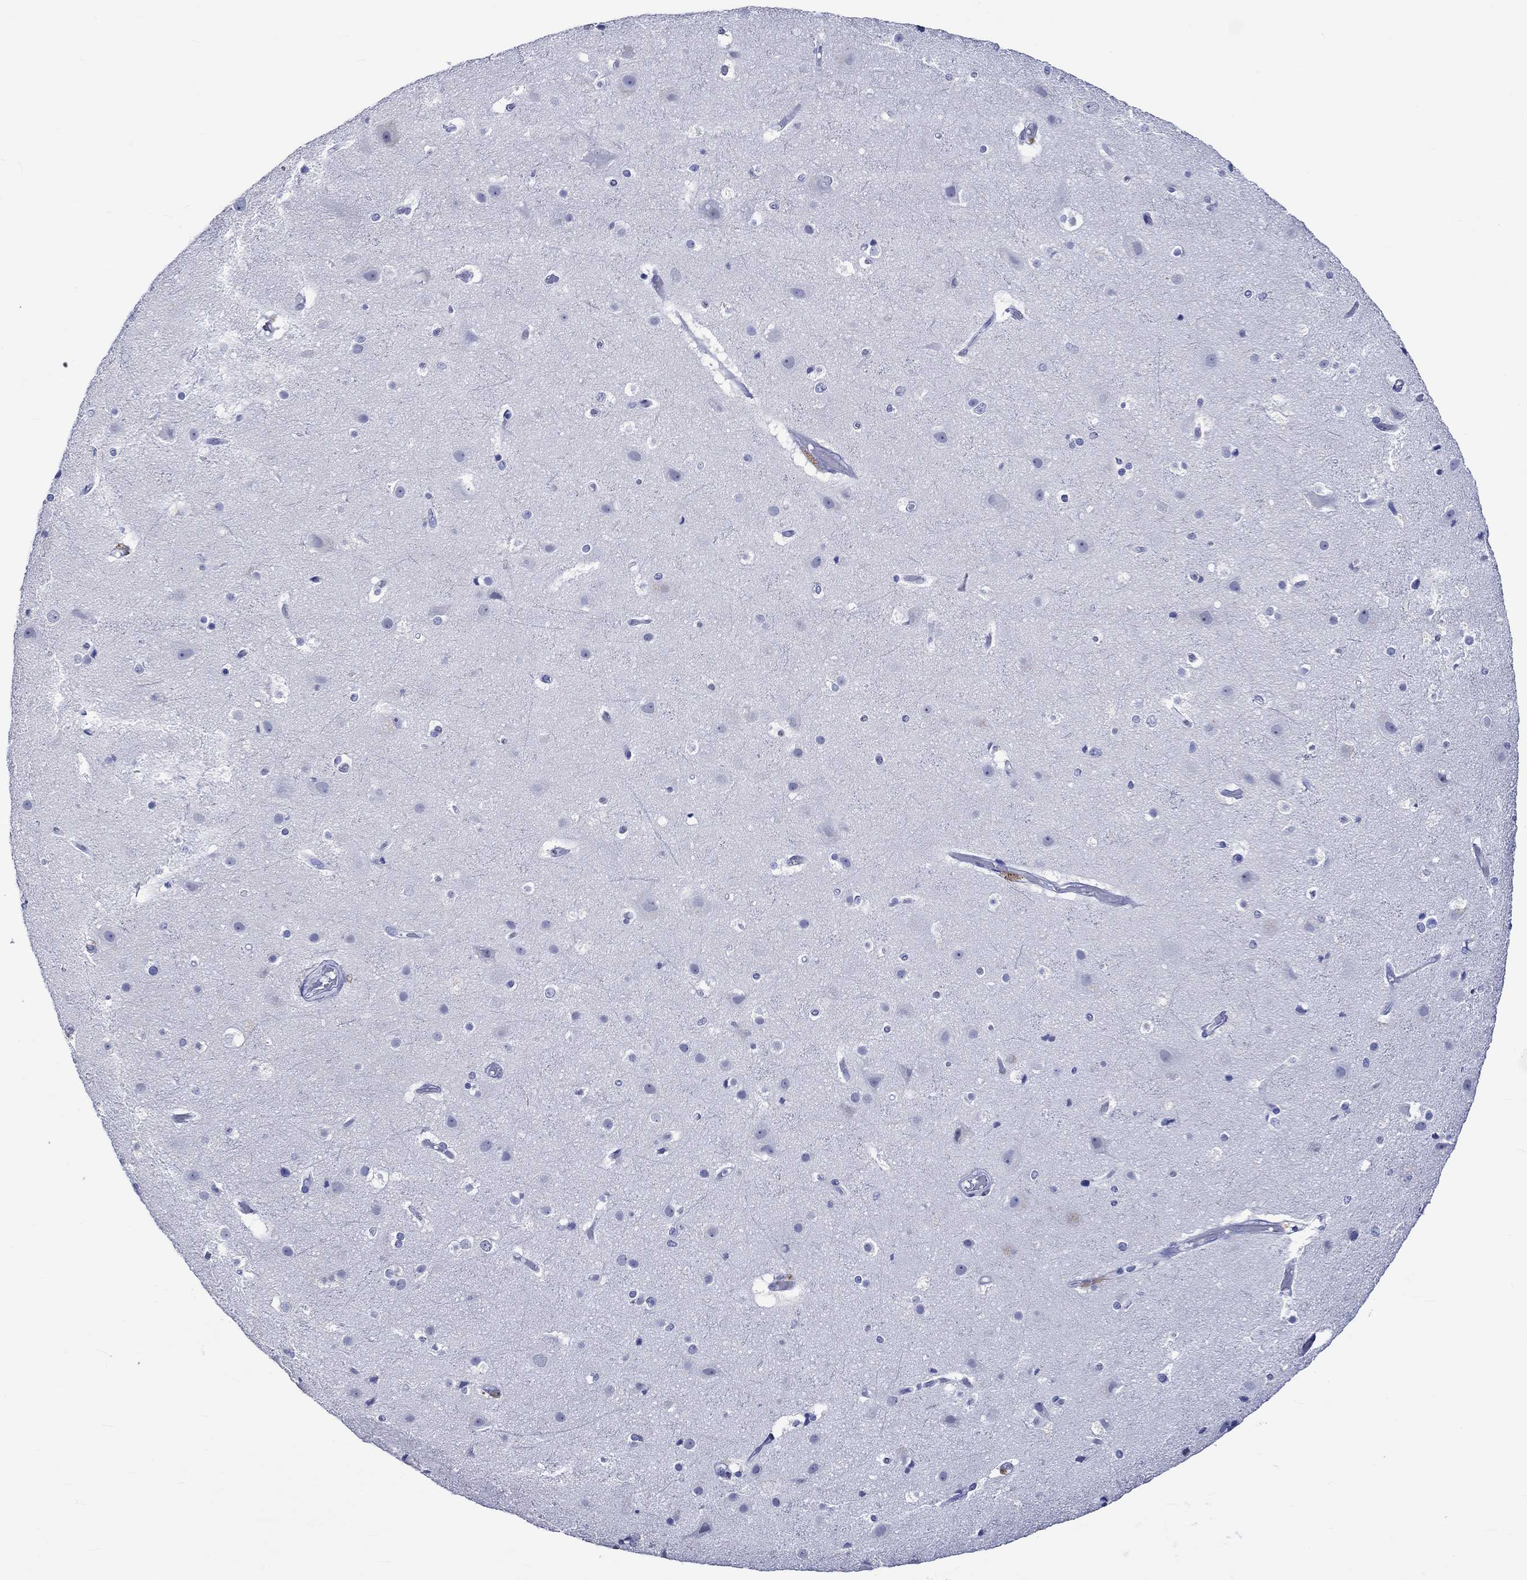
{"staining": {"intensity": "negative", "quantity": "none", "location": "none"}, "tissue": "cerebral cortex", "cell_type": "Endothelial cells", "image_type": "normal", "snomed": [{"axis": "morphology", "description": "Normal tissue, NOS"}, {"axis": "topography", "description": "Cerebral cortex"}], "caption": "Human cerebral cortex stained for a protein using IHC demonstrates no staining in endothelial cells.", "gene": "KLHL35", "patient": {"sex": "female", "age": 52}}